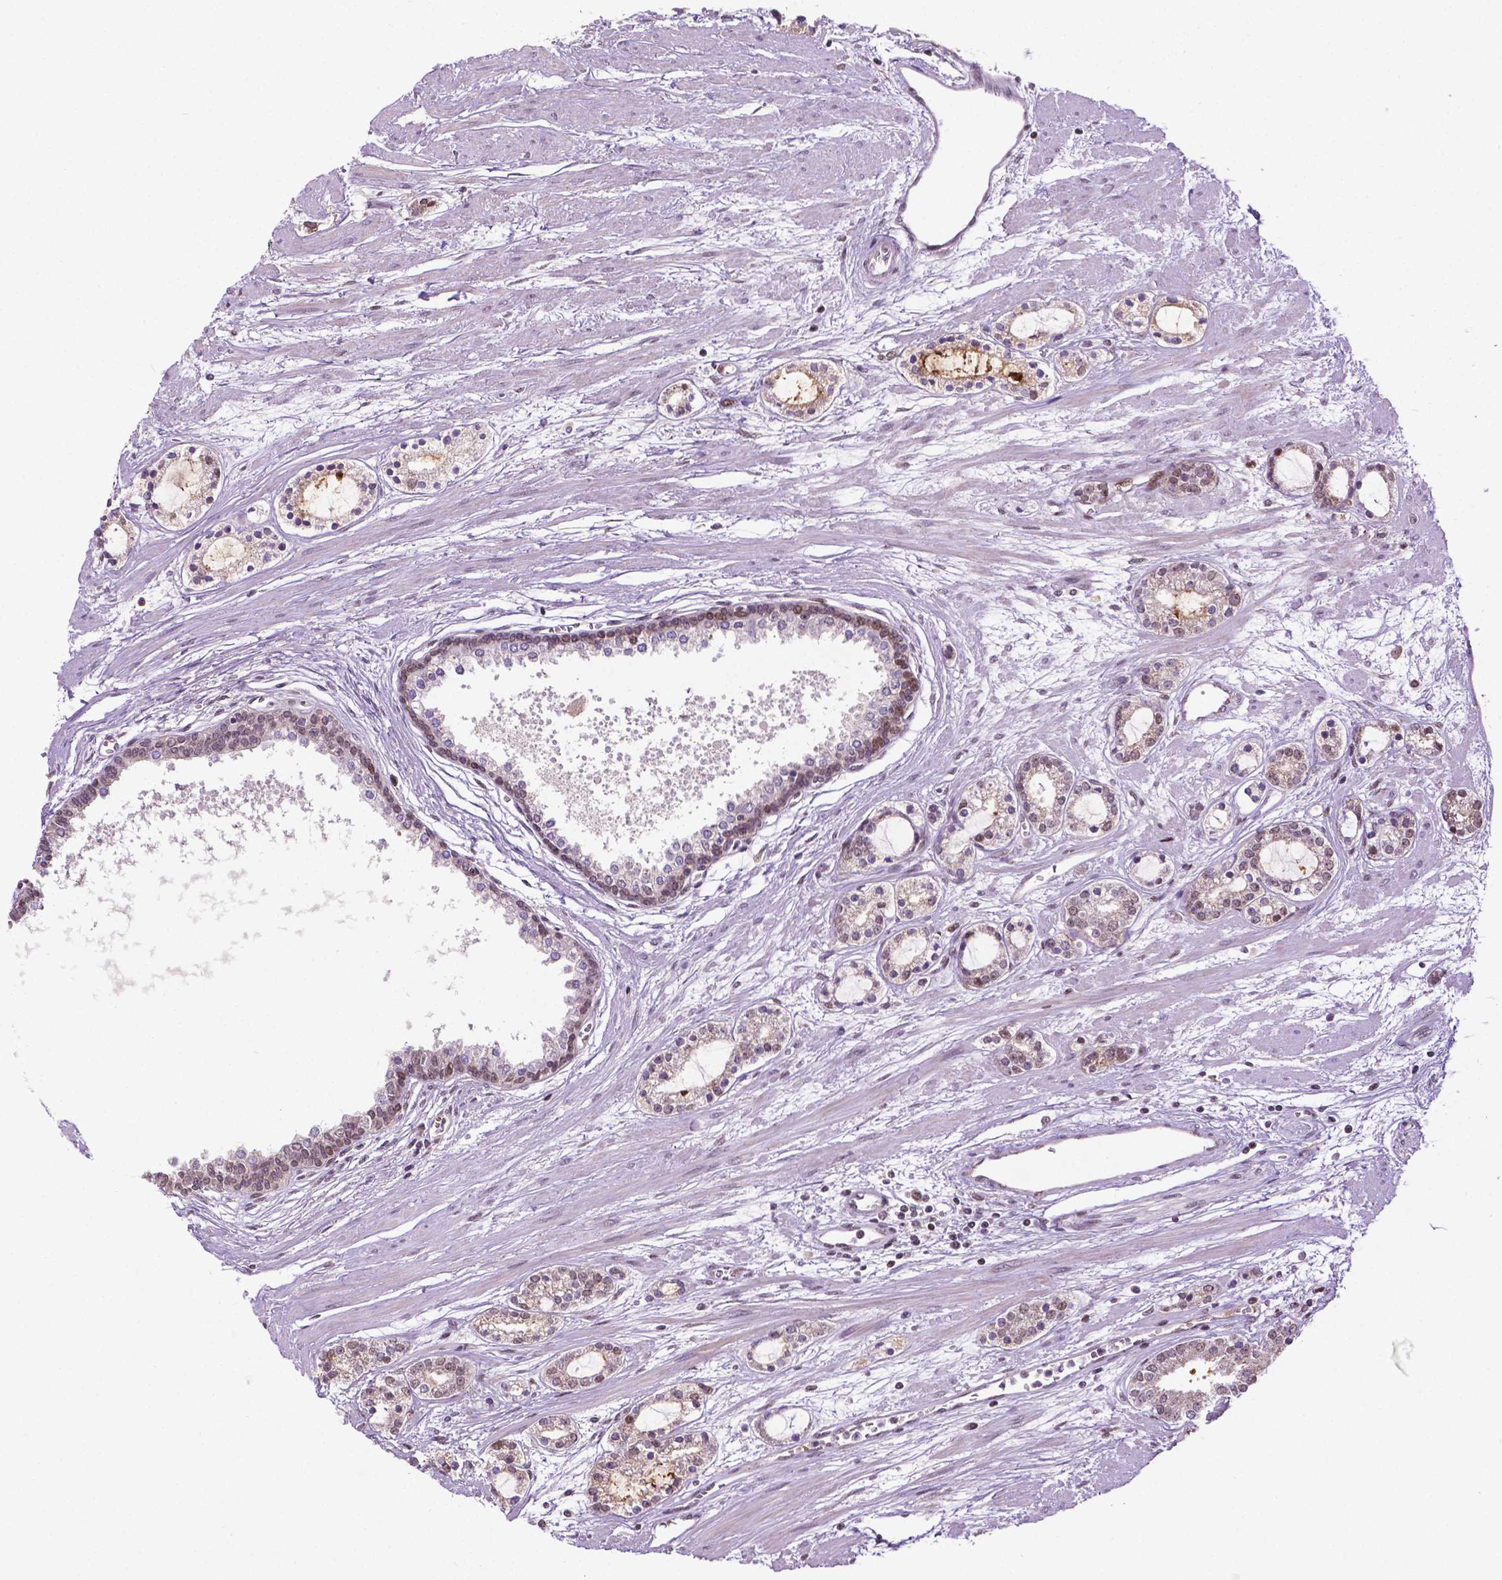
{"staining": {"intensity": "weak", "quantity": "25%-75%", "location": "cytoplasmic/membranous,nuclear"}, "tissue": "prostate cancer", "cell_type": "Tumor cells", "image_type": "cancer", "snomed": [{"axis": "morphology", "description": "Adenocarcinoma, Medium grade"}, {"axis": "topography", "description": "Prostate"}], "caption": "Weak cytoplasmic/membranous and nuclear protein expression is identified in about 25%-75% of tumor cells in prostate cancer (adenocarcinoma (medium-grade)). (Brightfield microscopy of DAB IHC at high magnification).", "gene": "ZNF41", "patient": {"sex": "male", "age": 57}}